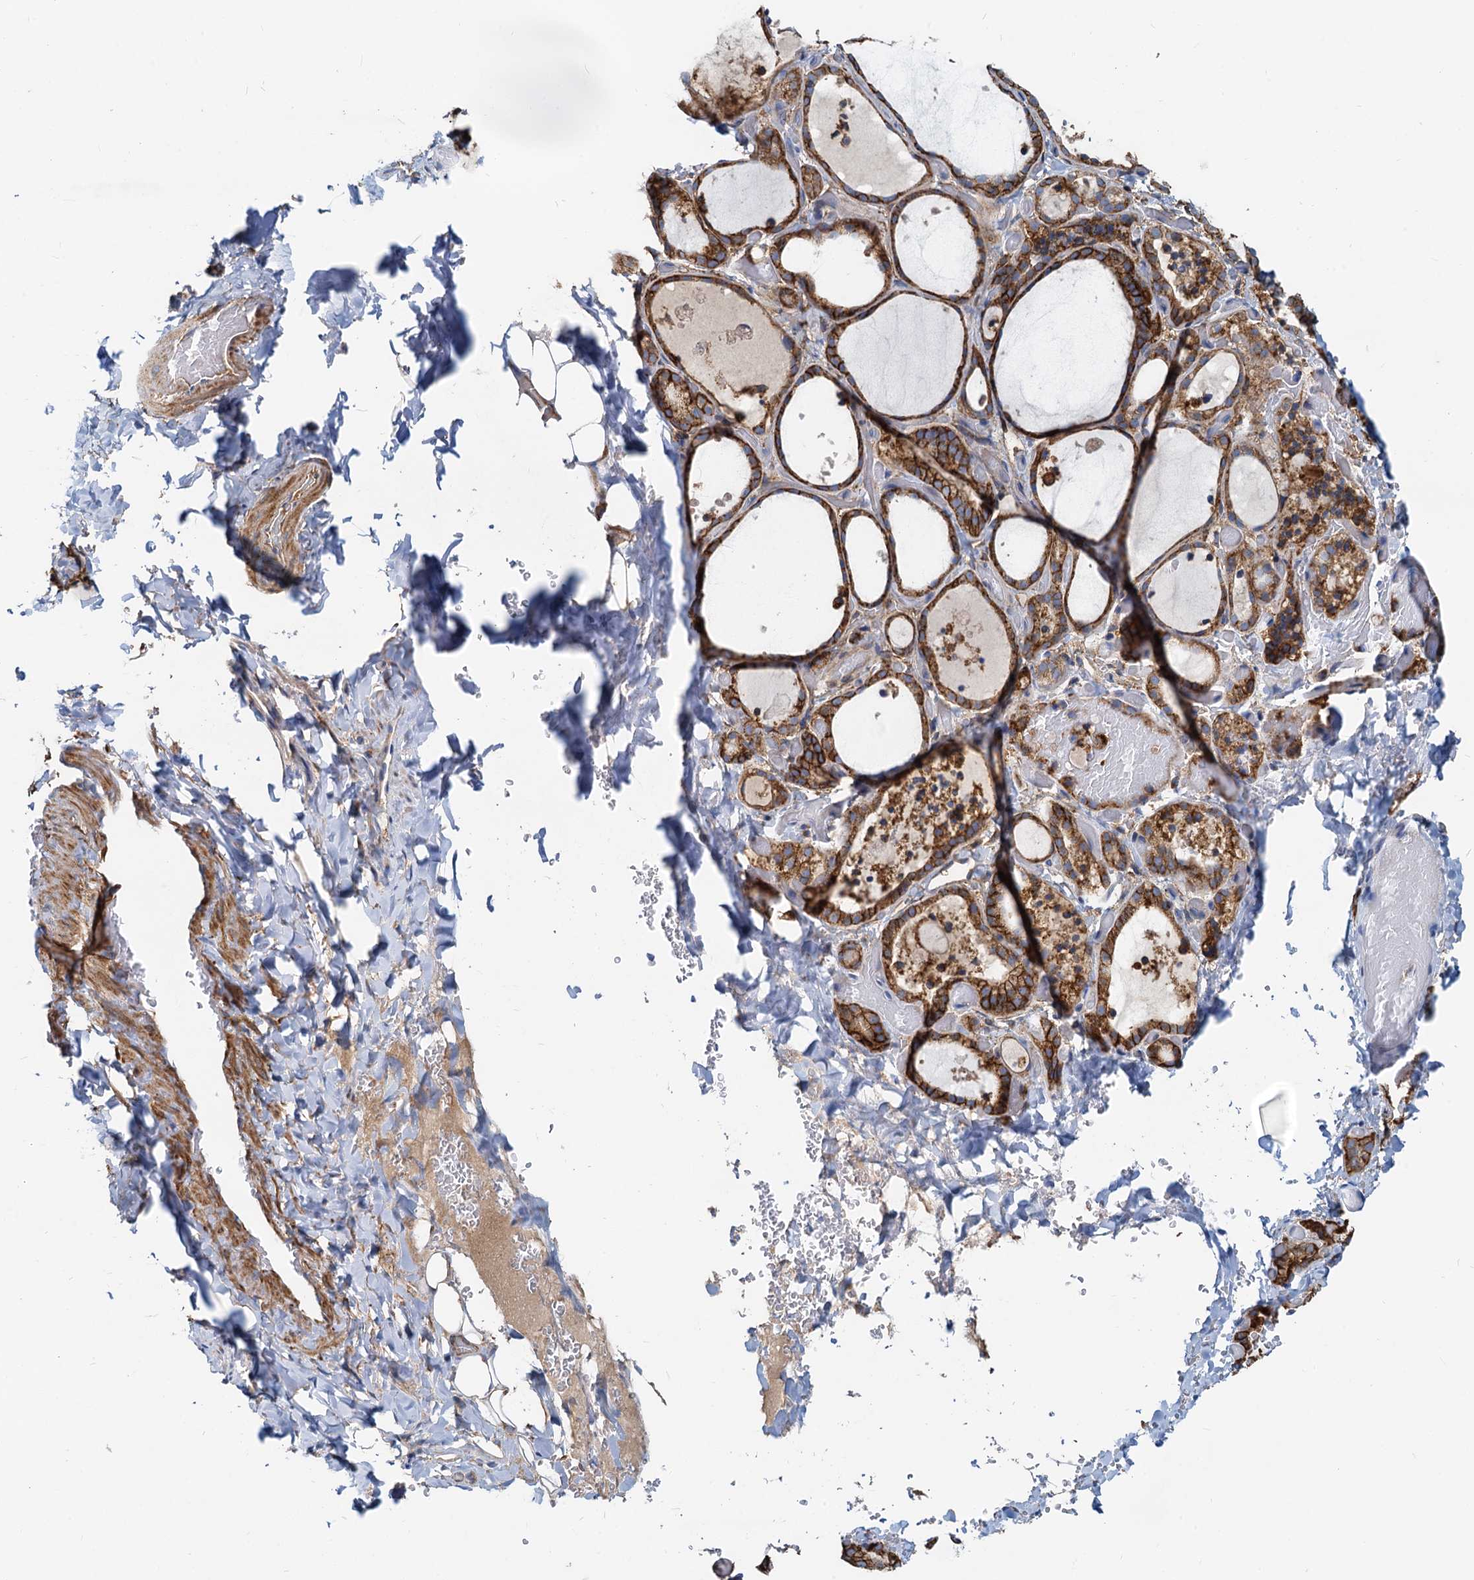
{"staining": {"intensity": "strong", "quantity": ">75%", "location": "cytoplasmic/membranous"}, "tissue": "thyroid gland", "cell_type": "Glandular cells", "image_type": "normal", "snomed": [{"axis": "morphology", "description": "Normal tissue, NOS"}, {"axis": "topography", "description": "Thyroid gland"}], "caption": "The image shows immunohistochemical staining of unremarkable thyroid gland. There is strong cytoplasmic/membranous positivity is present in approximately >75% of glandular cells.", "gene": "LNX2", "patient": {"sex": "female", "age": 44}}